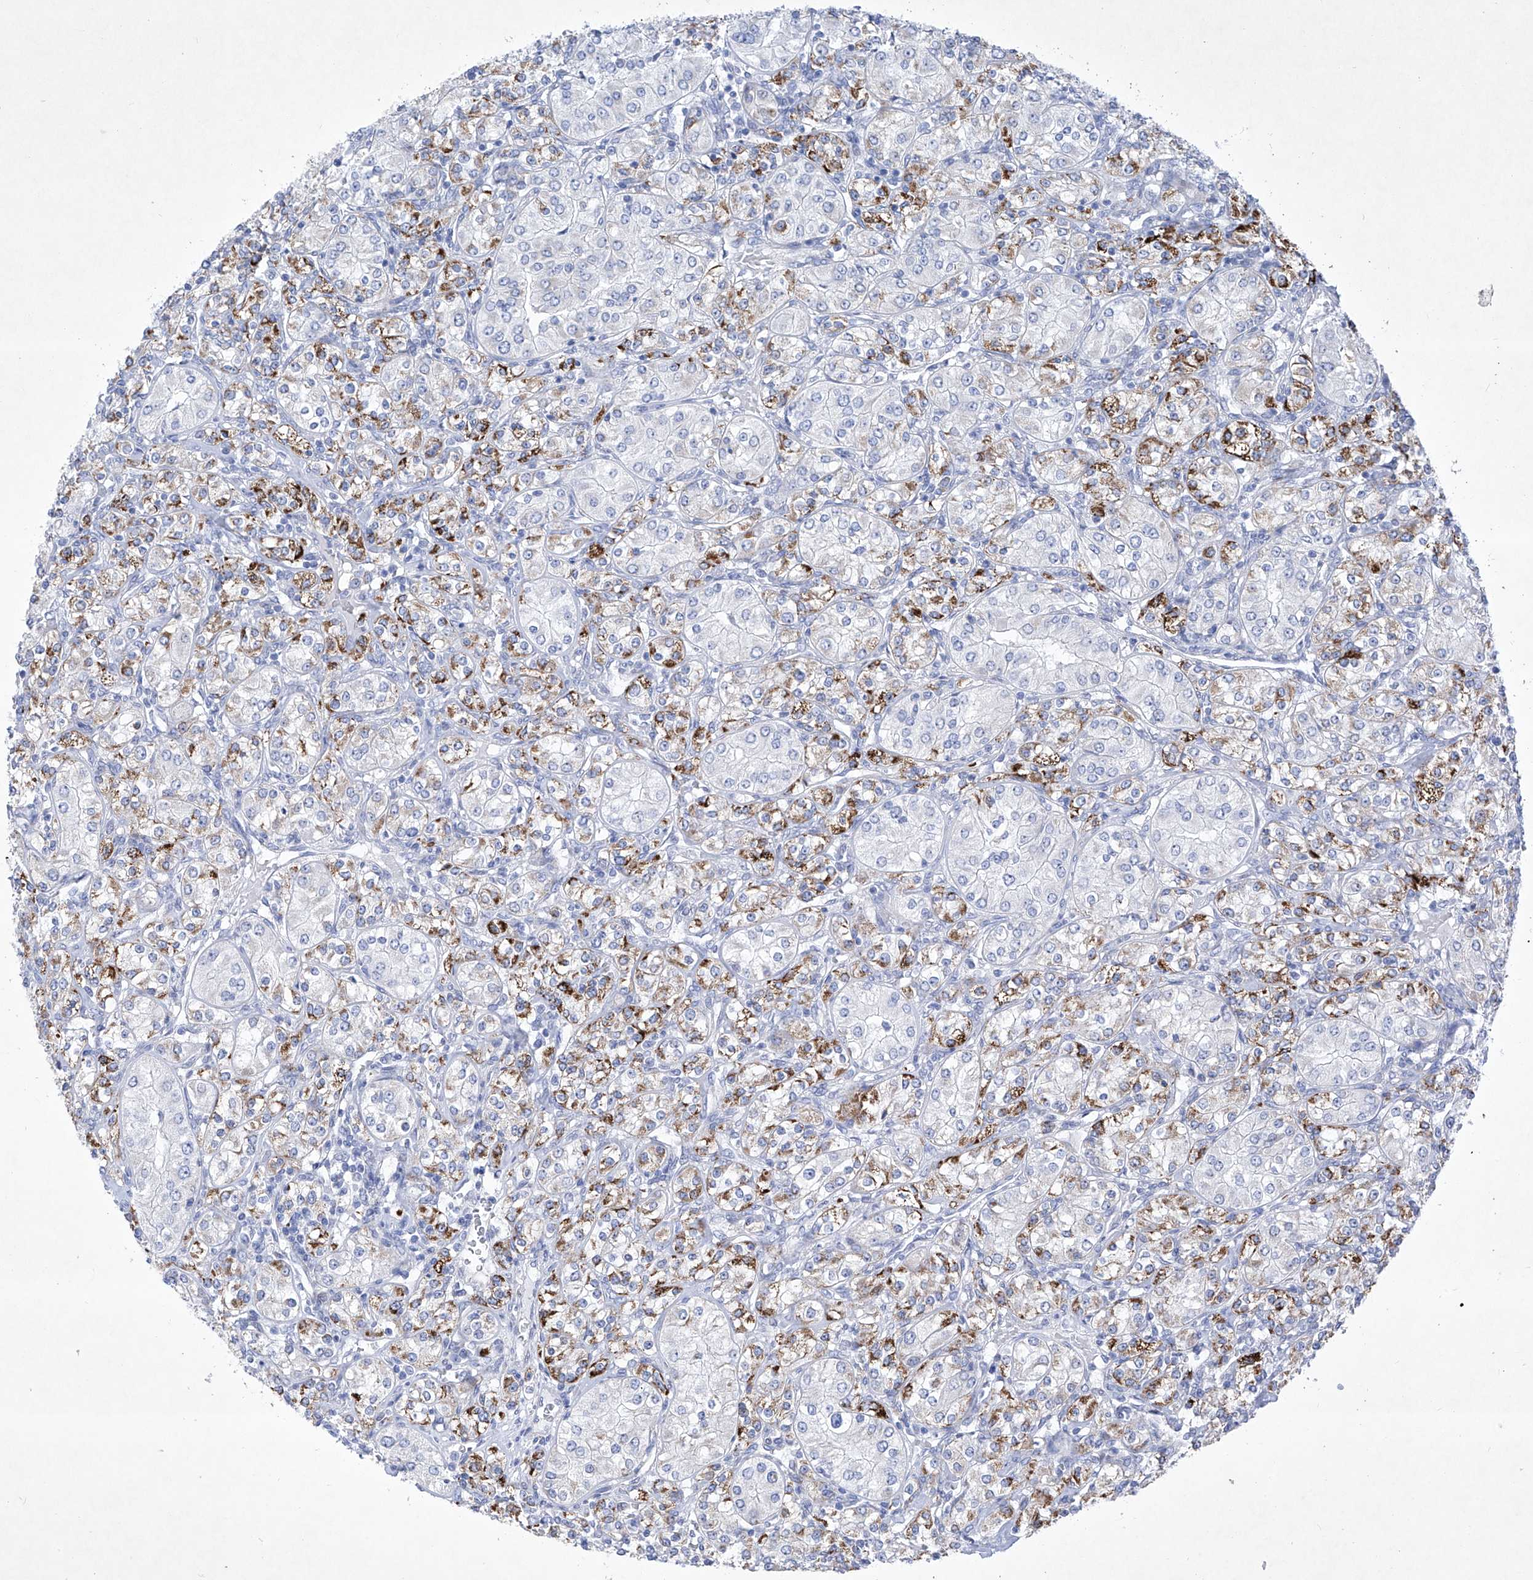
{"staining": {"intensity": "strong", "quantity": "<25%", "location": "cytoplasmic/membranous"}, "tissue": "renal cancer", "cell_type": "Tumor cells", "image_type": "cancer", "snomed": [{"axis": "morphology", "description": "Adenocarcinoma, NOS"}, {"axis": "topography", "description": "Kidney"}], "caption": "Protein expression analysis of human renal cancer (adenocarcinoma) reveals strong cytoplasmic/membranous positivity in approximately <25% of tumor cells. Ihc stains the protein in brown and the nuclei are stained blue.", "gene": "C1orf87", "patient": {"sex": "male", "age": 77}}